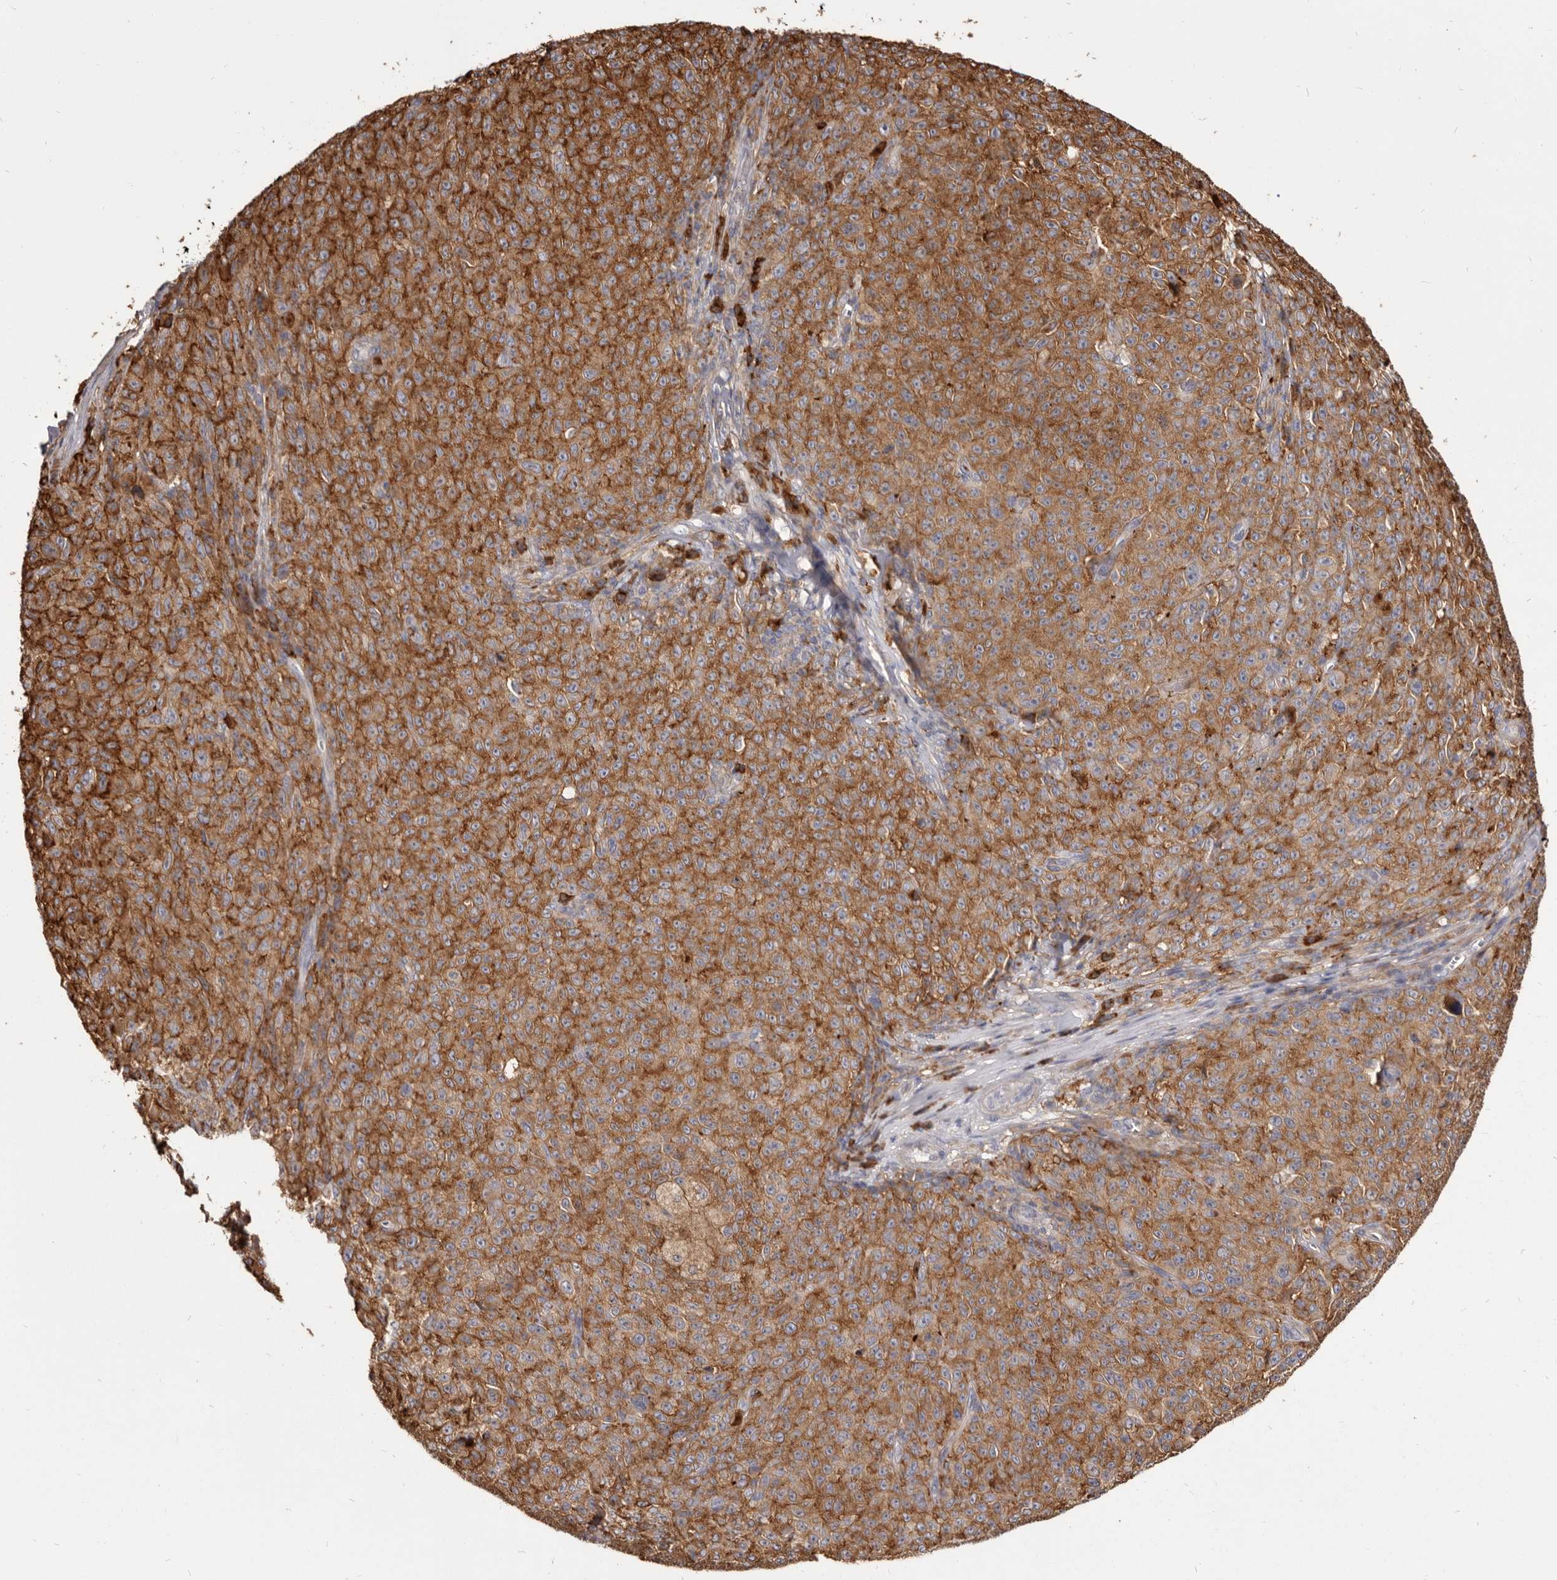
{"staining": {"intensity": "strong", "quantity": ">75%", "location": "cytoplasmic/membranous"}, "tissue": "melanoma", "cell_type": "Tumor cells", "image_type": "cancer", "snomed": [{"axis": "morphology", "description": "Malignant melanoma, NOS"}, {"axis": "topography", "description": "Skin"}], "caption": "This micrograph reveals melanoma stained with IHC to label a protein in brown. The cytoplasmic/membranous of tumor cells show strong positivity for the protein. Nuclei are counter-stained blue.", "gene": "TPD52", "patient": {"sex": "female", "age": 82}}